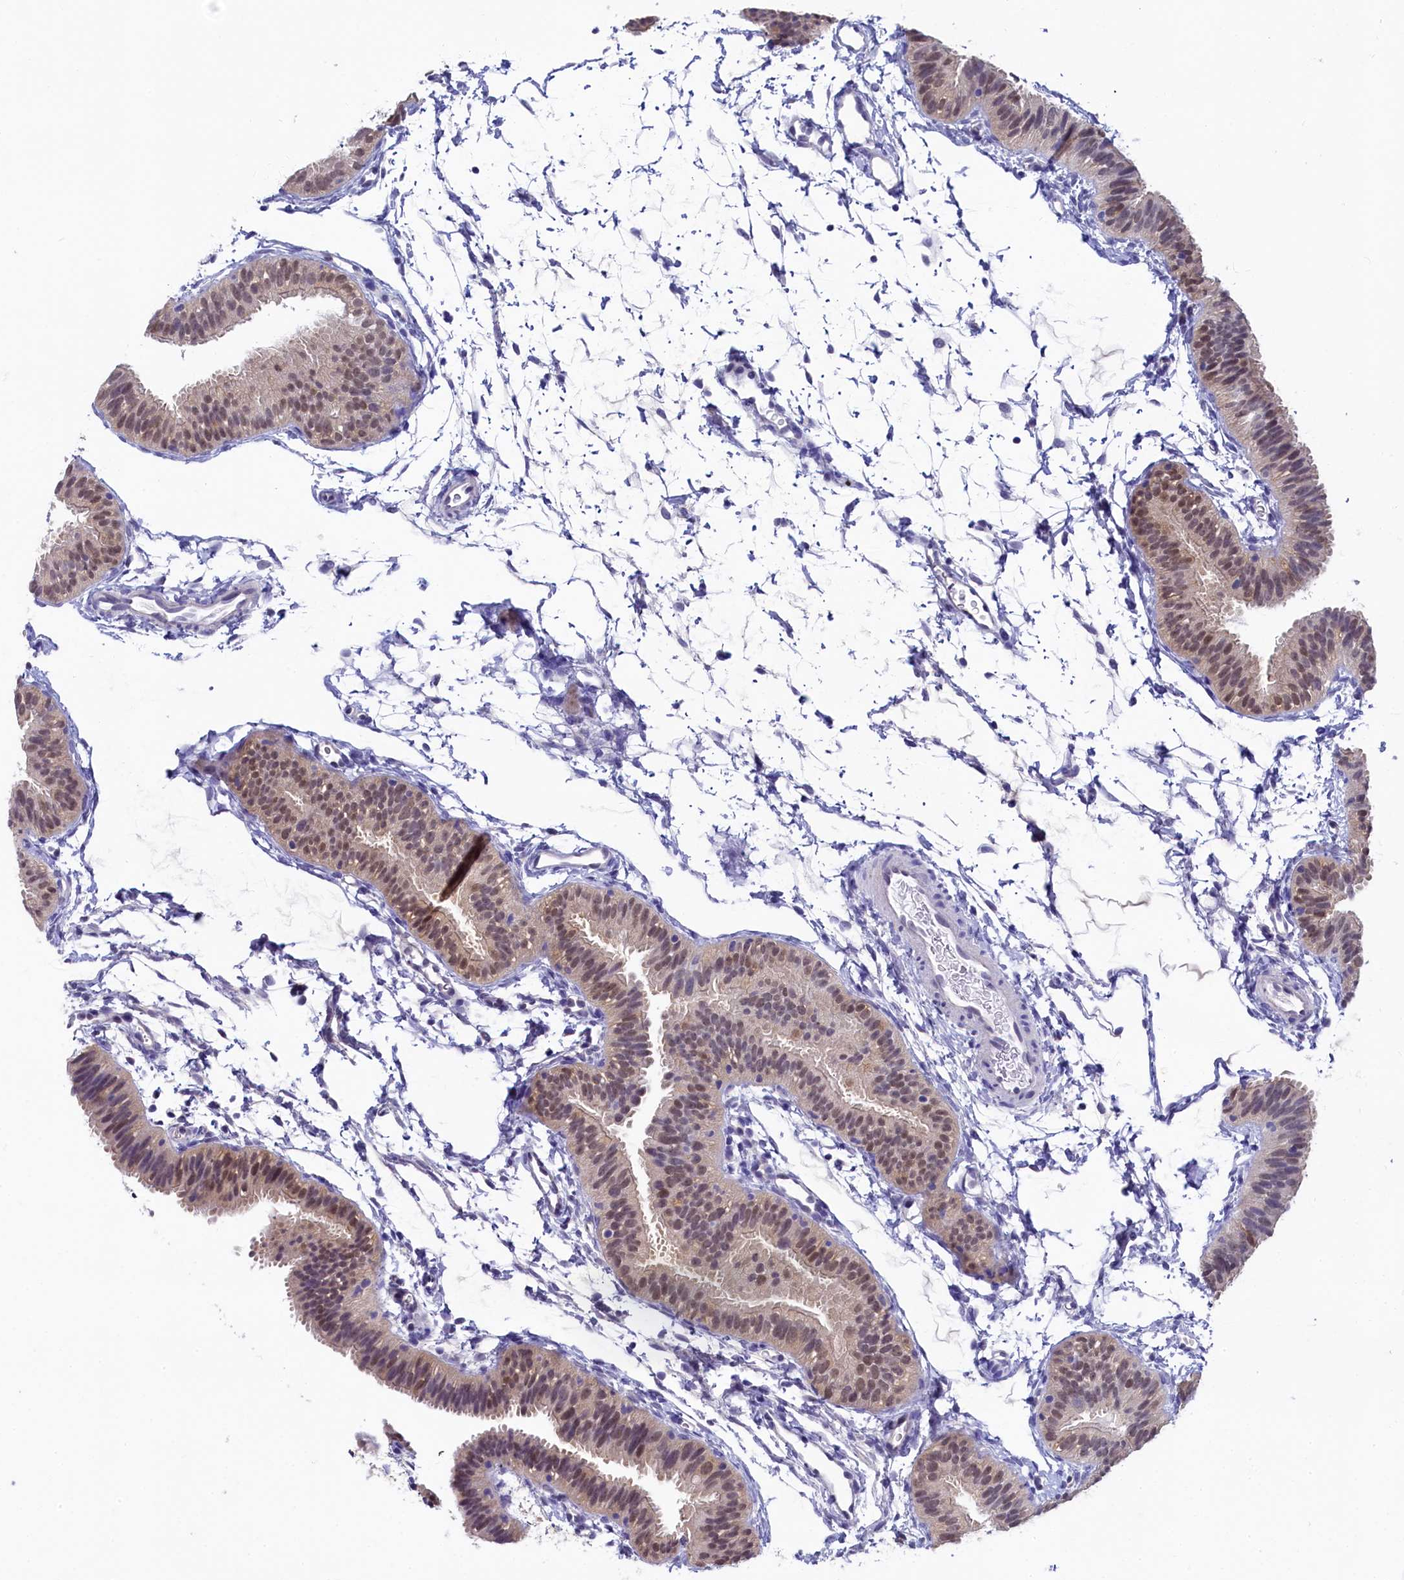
{"staining": {"intensity": "weak", "quantity": "25%-75%", "location": "nuclear"}, "tissue": "fallopian tube", "cell_type": "Glandular cells", "image_type": "normal", "snomed": [{"axis": "morphology", "description": "Normal tissue, NOS"}, {"axis": "topography", "description": "Fallopian tube"}], "caption": "An image of fallopian tube stained for a protein demonstrates weak nuclear brown staining in glandular cells. The protein of interest is stained brown, and the nuclei are stained in blue (DAB (3,3'-diaminobenzidine) IHC with brightfield microscopy, high magnification).", "gene": "C11orf54", "patient": {"sex": "female", "age": 35}}